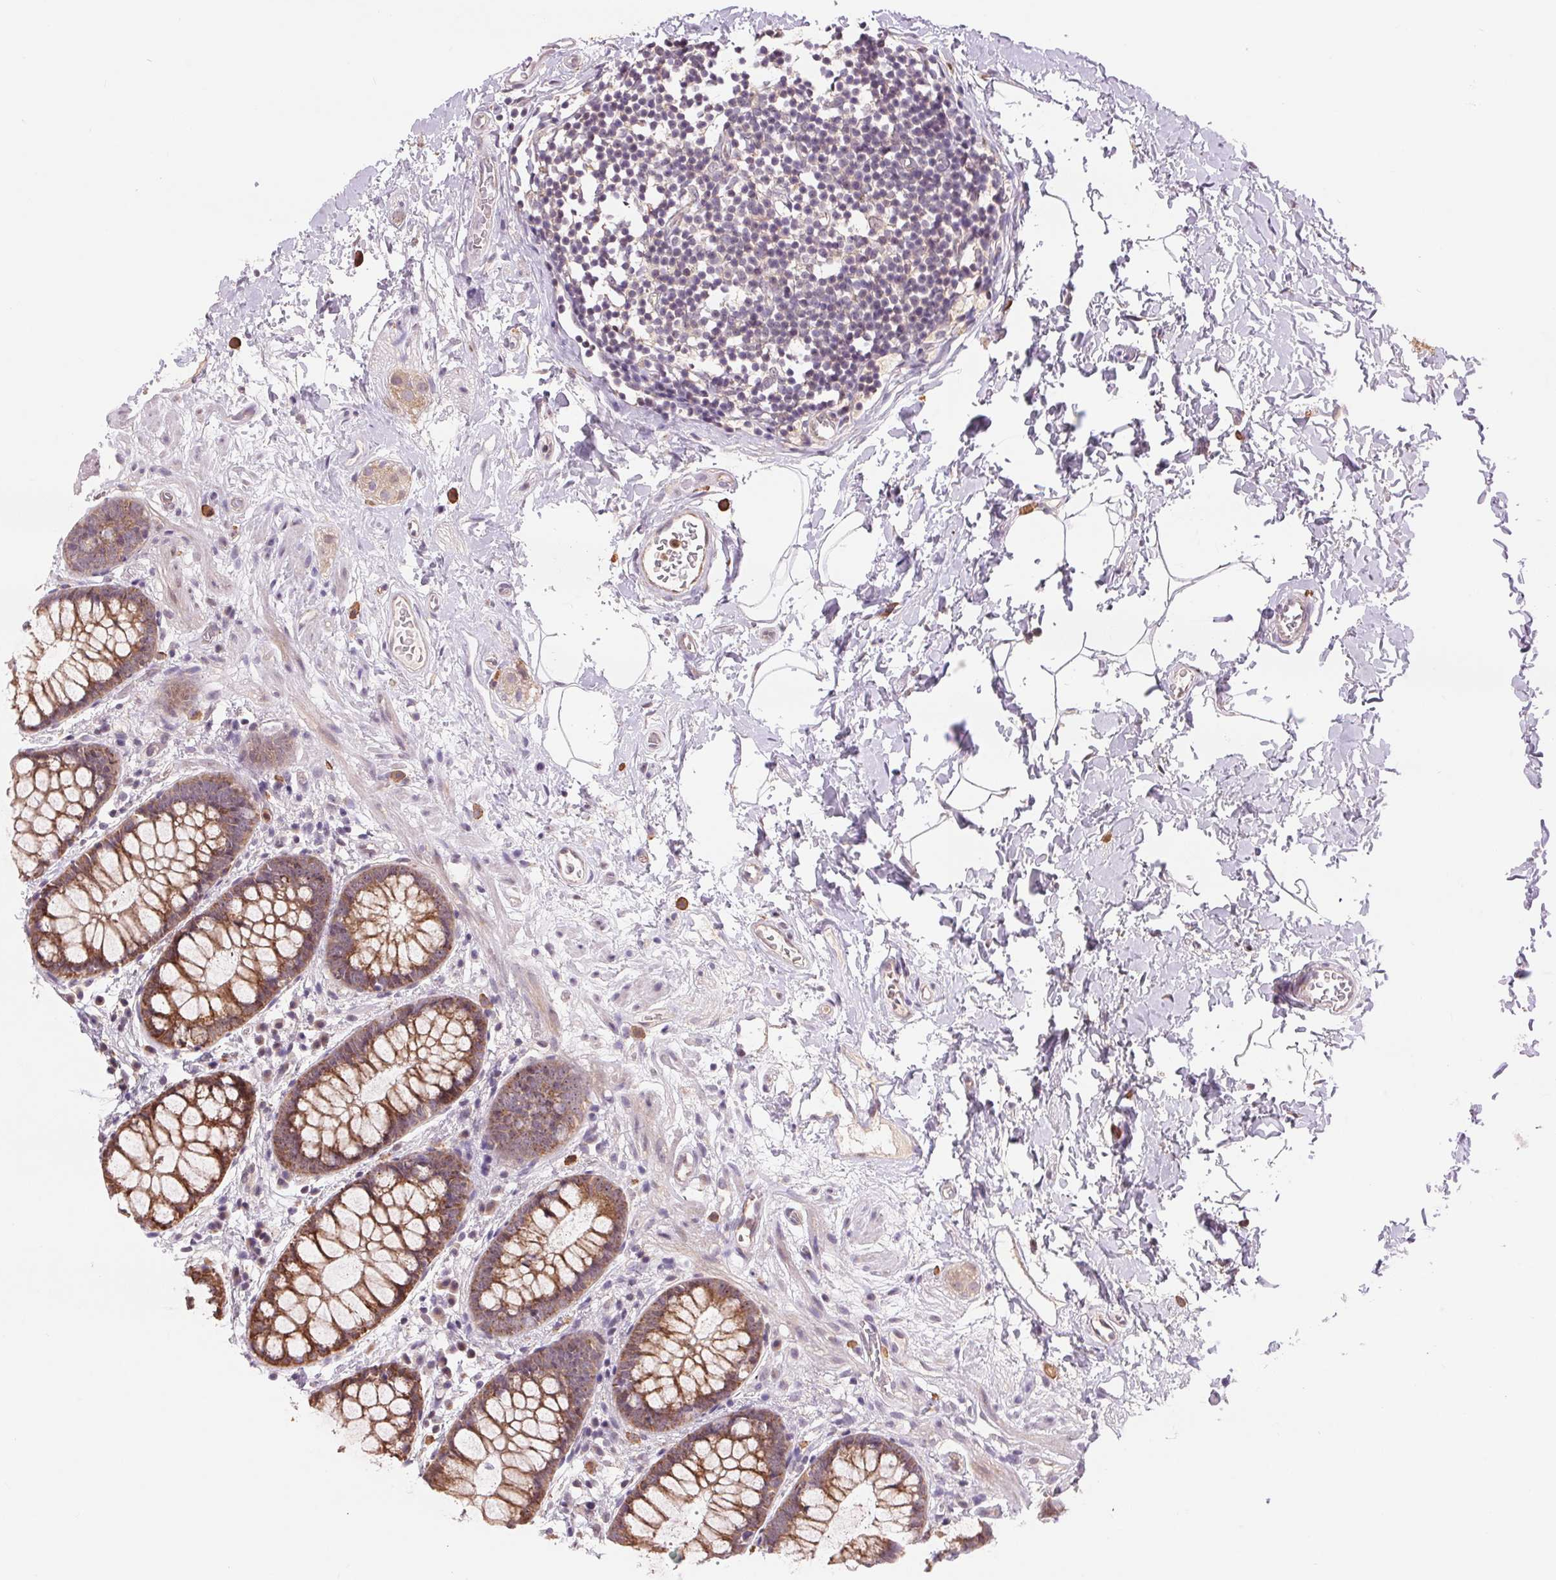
{"staining": {"intensity": "strong", "quantity": ">75%", "location": "cytoplasmic/membranous"}, "tissue": "rectum", "cell_type": "Glandular cells", "image_type": "normal", "snomed": [{"axis": "morphology", "description": "Normal tissue, NOS"}, {"axis": "topography", "description": "Rectum"}], "caption": "A micrograph showing strong cytoplasmic/membranous positivity in about >75% of glandular cells in unremarkable rectum, as visualized by brown immunohistochemical staining.", "gene": "RANBP3L", "patient": {"sex": "female", "age": 62}}